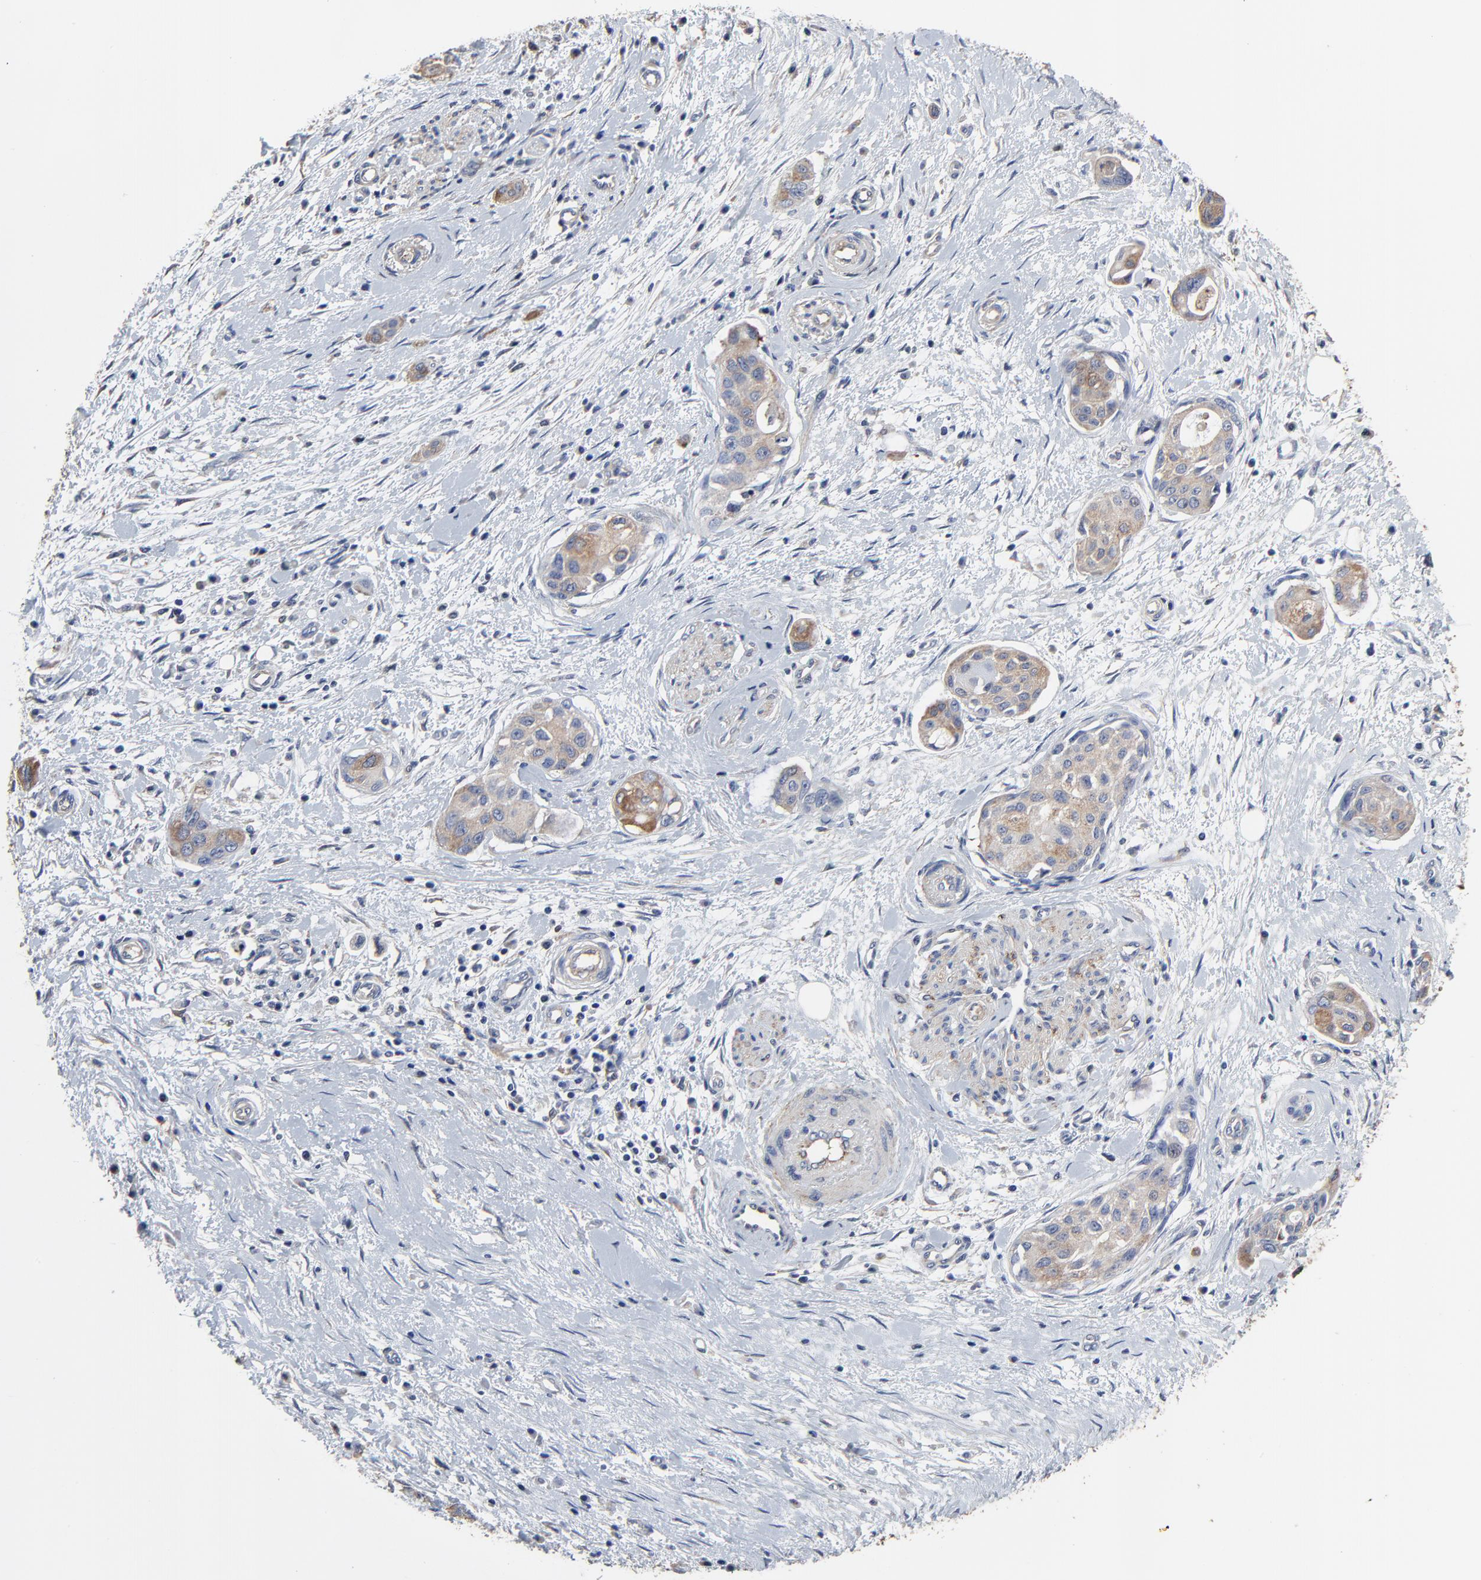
{"staining": {"intensity": "moderate", "quantity": ">75%", "location": "cytoplasmic/membranous"}, "tissue": "pancreatic cancer", "cell_type": "Tumor cells", "image_type": "cancer", "snomed": [{"axis": "morphology", "description": "Adenocarcinoma, NOS"}, {"axis": "topography", "description": "Pancreas"}], "caption": "Adenocarcinoma (pancreatic) stained with DAB (3,3'-diaminobenzidine) immunohistochemistry (IHC) shows medium levels of moderate cytoplasmic/membranous expression in approximately >75% of tumor cells.", "gene": "NXF3", "patient": {"sex": "female", "age": 60}}